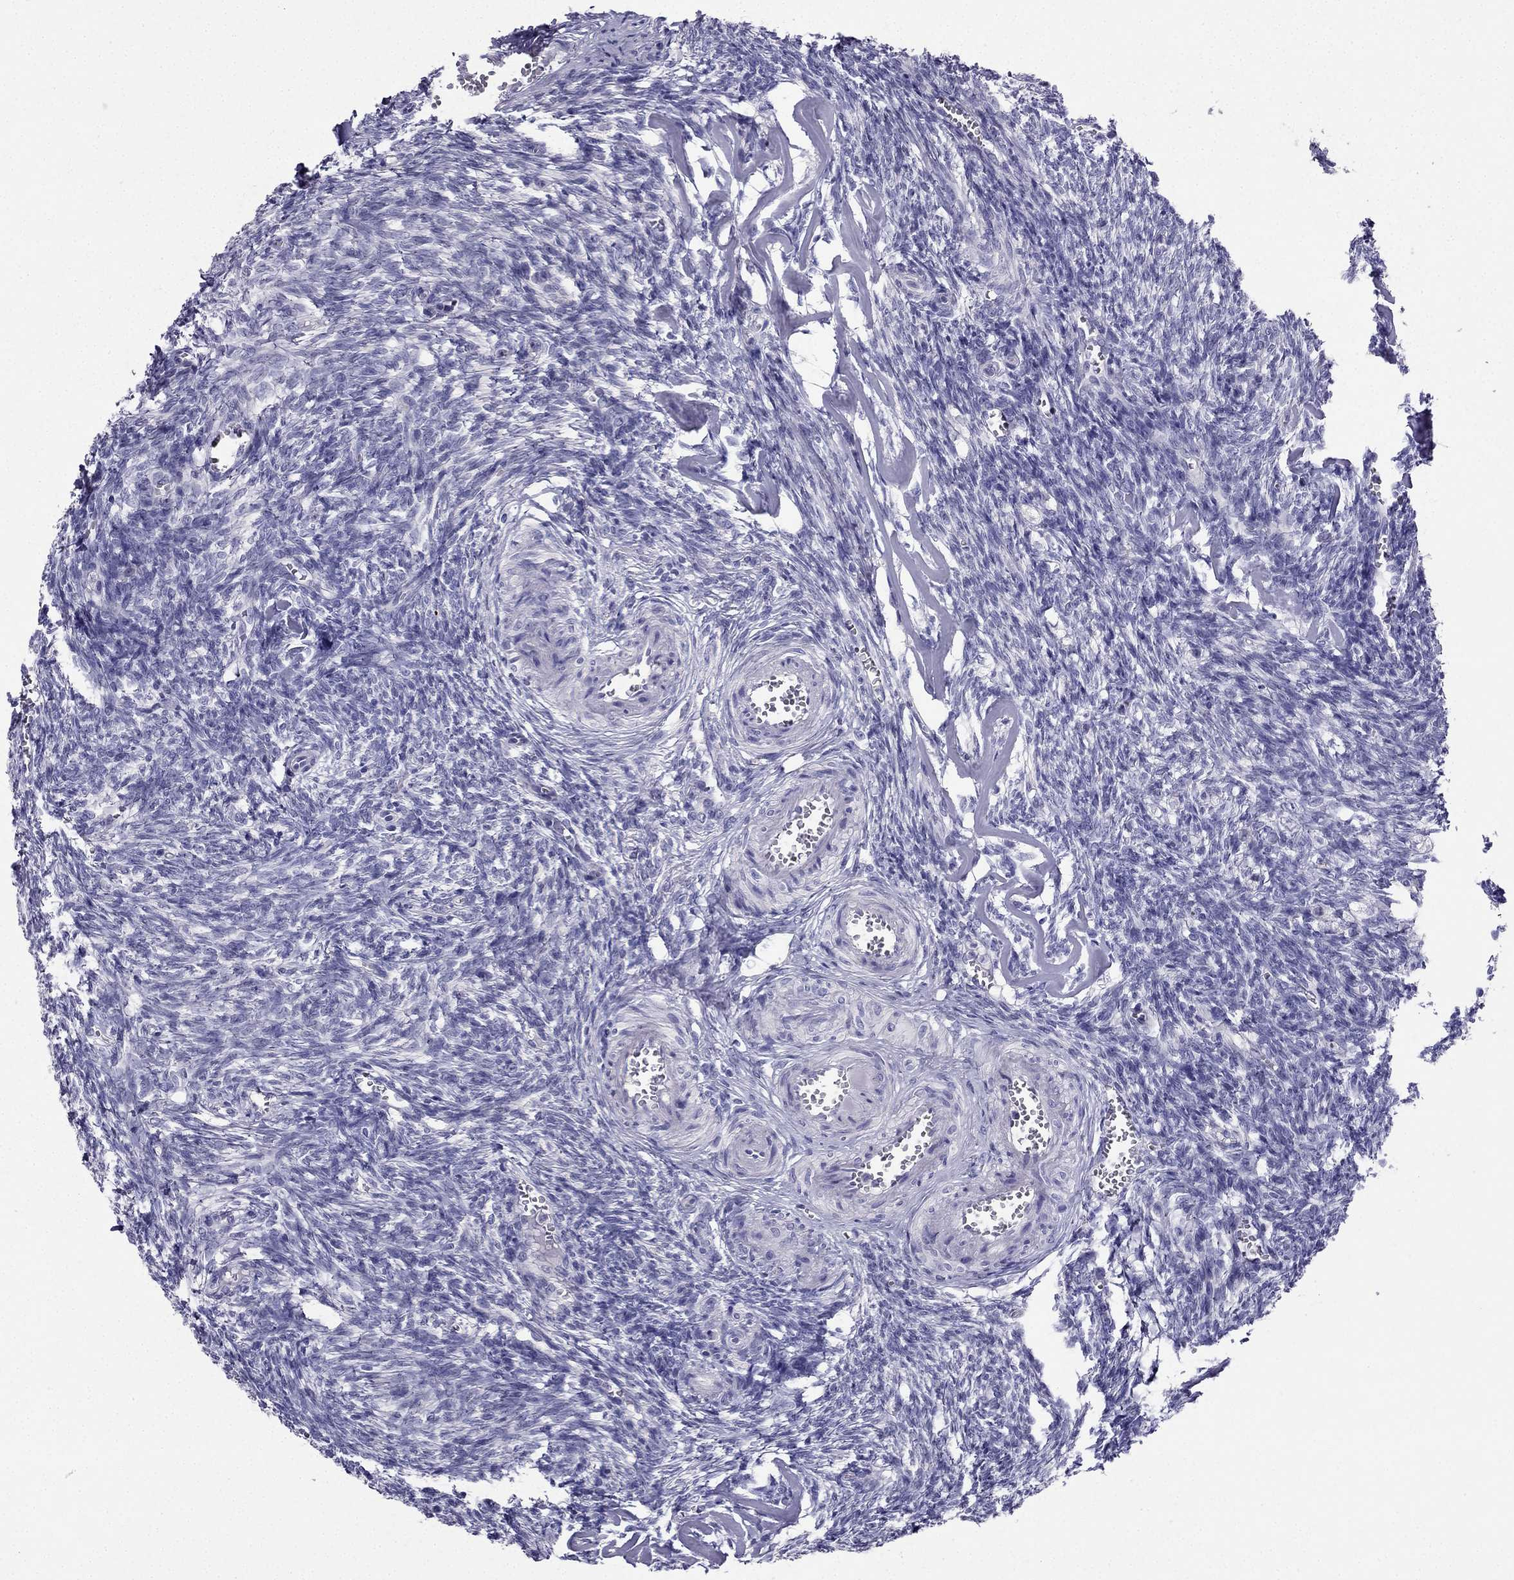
{"staining": {"intensity": "negative", "quantity": "none", "location": "none"}, "tissue": "ovary", "cell_type": "Follicle cells", "image_type": "normal", "snomed": [{"axis": "morphology", "description": "Normal tissue, NOS"}, {"axis": "topography", "description": "Ovary"}], "caption": "Immunohistochemistry (IHC) micrograph of benign human ovary stained for a protein (brown), which demonstrates no staining in follicle cells.", "gene": "KCNJ10", "patient": {"sex": "female", "age": 43}}